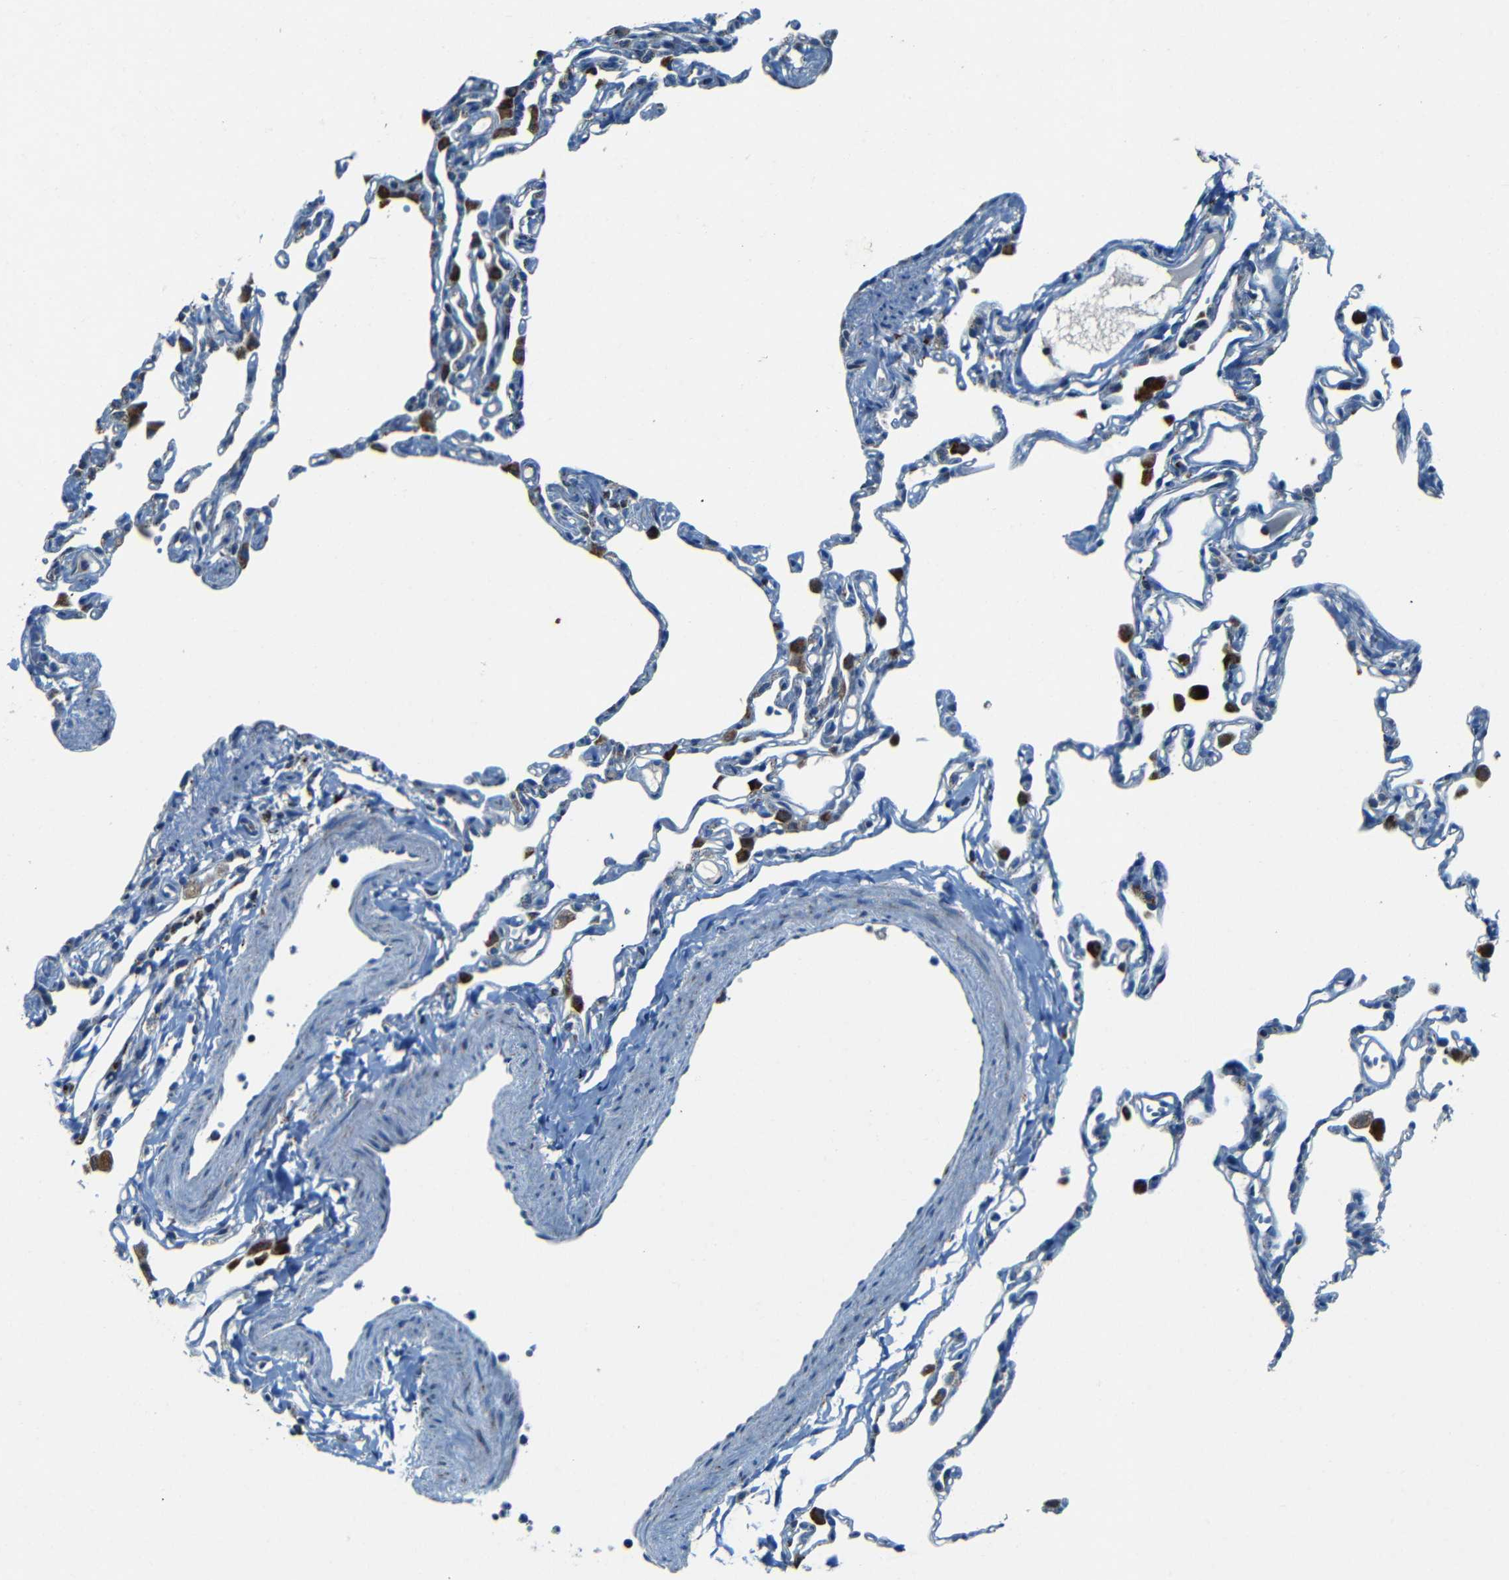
{"staining": {"intensity": "moderate", "quantity": "<25%", "location": "cytoplasmic/membranous"}, "tissue": "lung", "cell_type": "Alveolar cells", "image_type": "normal", "snomed": [{"axis": "morphology", "description": "Normal tissue, NOS"}, {"axis": "topography", "description": "Lung"}], "caption": "Lung stained with DAB (3,3'-diaminobenzidine) immunohistochemistry (IHC) reveals low levels of moderate cytoplasmic/membranous staining in approximately <25% of alveolar cells.", "gene": "WSCD2", "patient": {"sex": "female", "age": 49}}